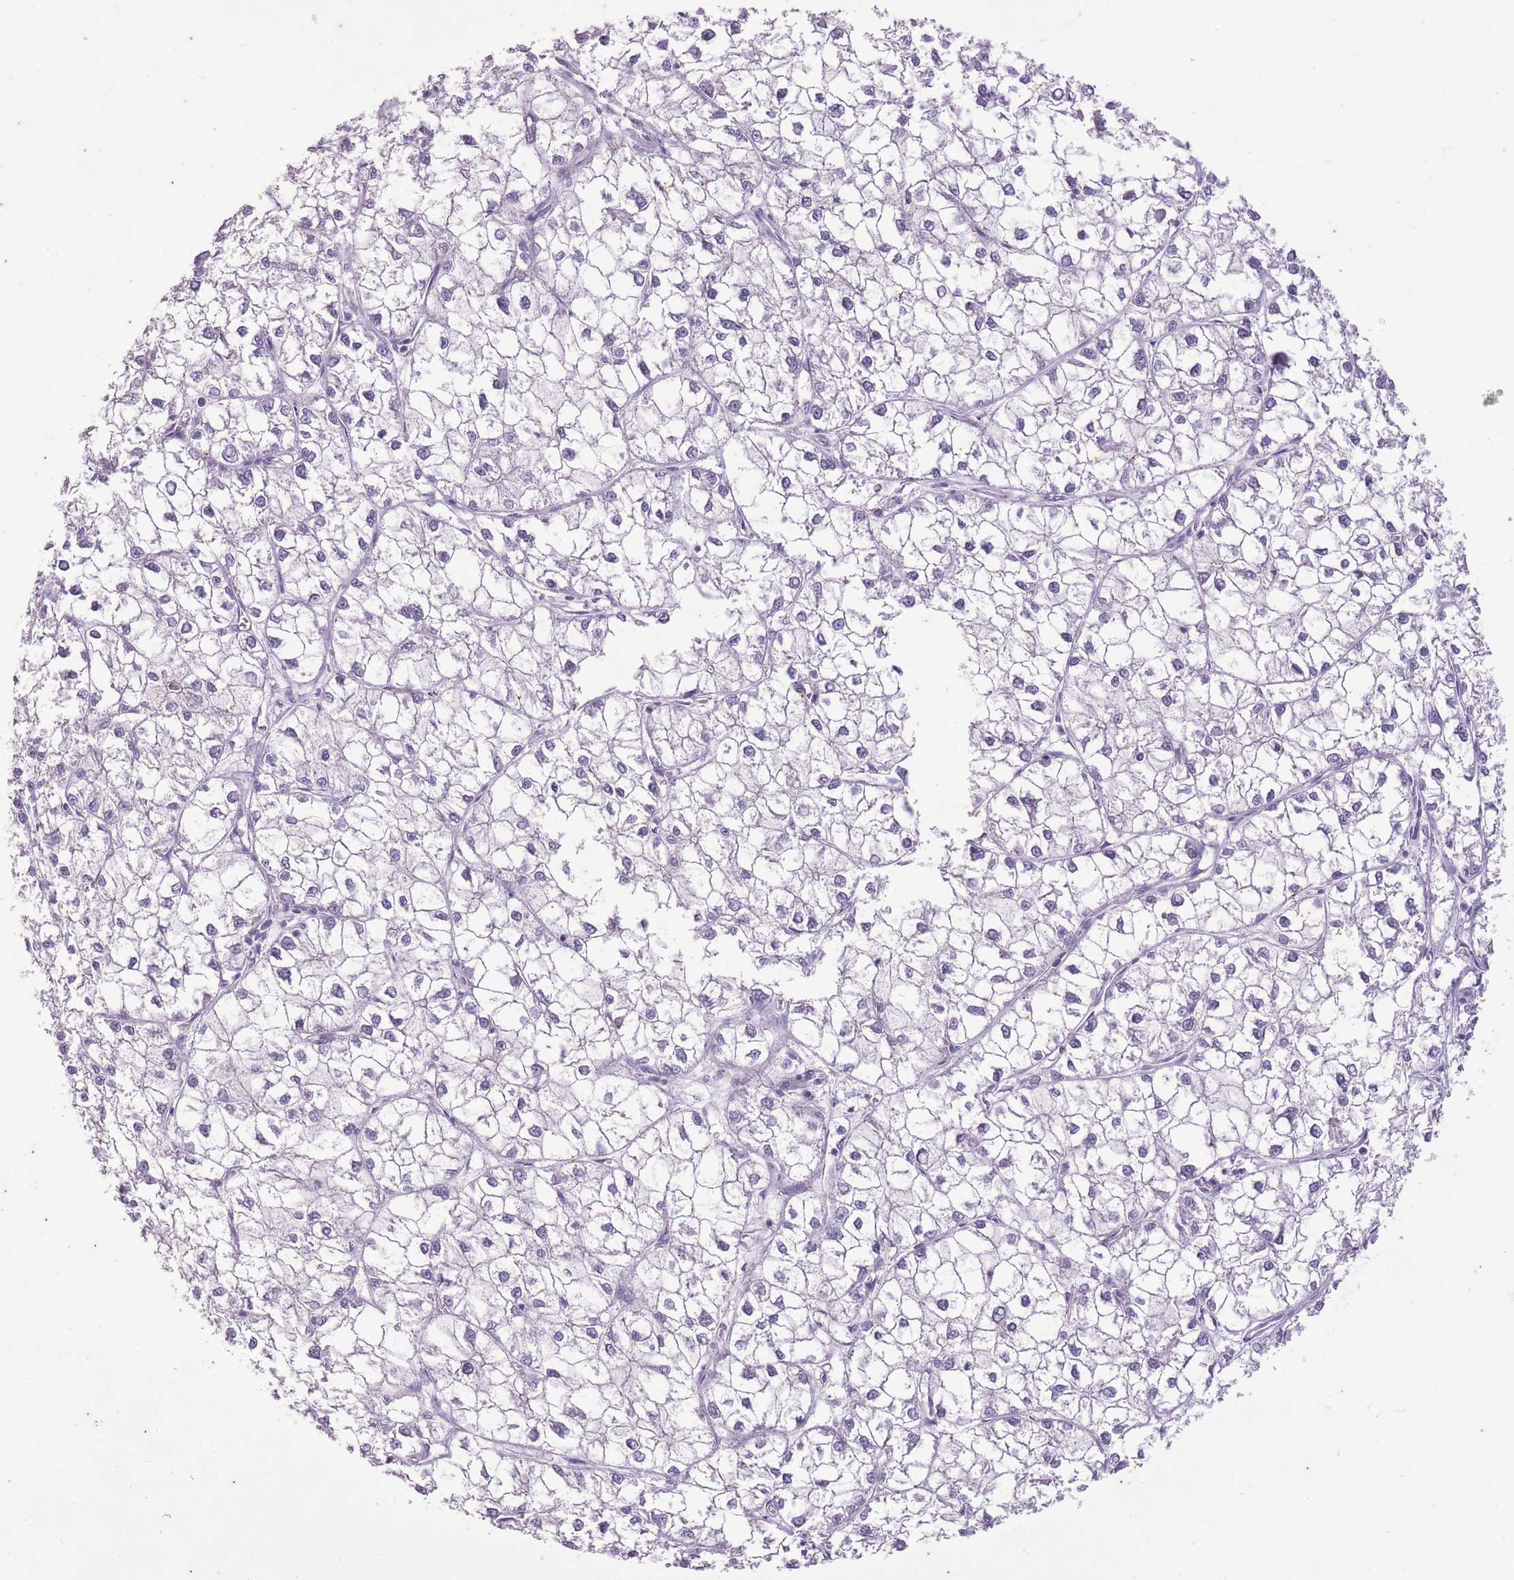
{"staining": {"intensity": "negative", "quantity": "none", "location": "none"}, "tissue": "liver cancer", "cell_type": "Tumor cells", "image_type": "cancer", "snomed": [{"axis": "morphology", "description": "Carcinoma, Hepatocellular, NOS"}, {"axis": "topography", "description": "Liver"}], "caption": "Immunohistochemistry (IHC) micrograph of neoplastic tissue: liver cancer (hepatocellular carcinoma) stained with DAB exhibits no significant protein expression in tumor cells.", "gene": "CNTNAP3", "patient": {"sex": "female", "age": 43}}